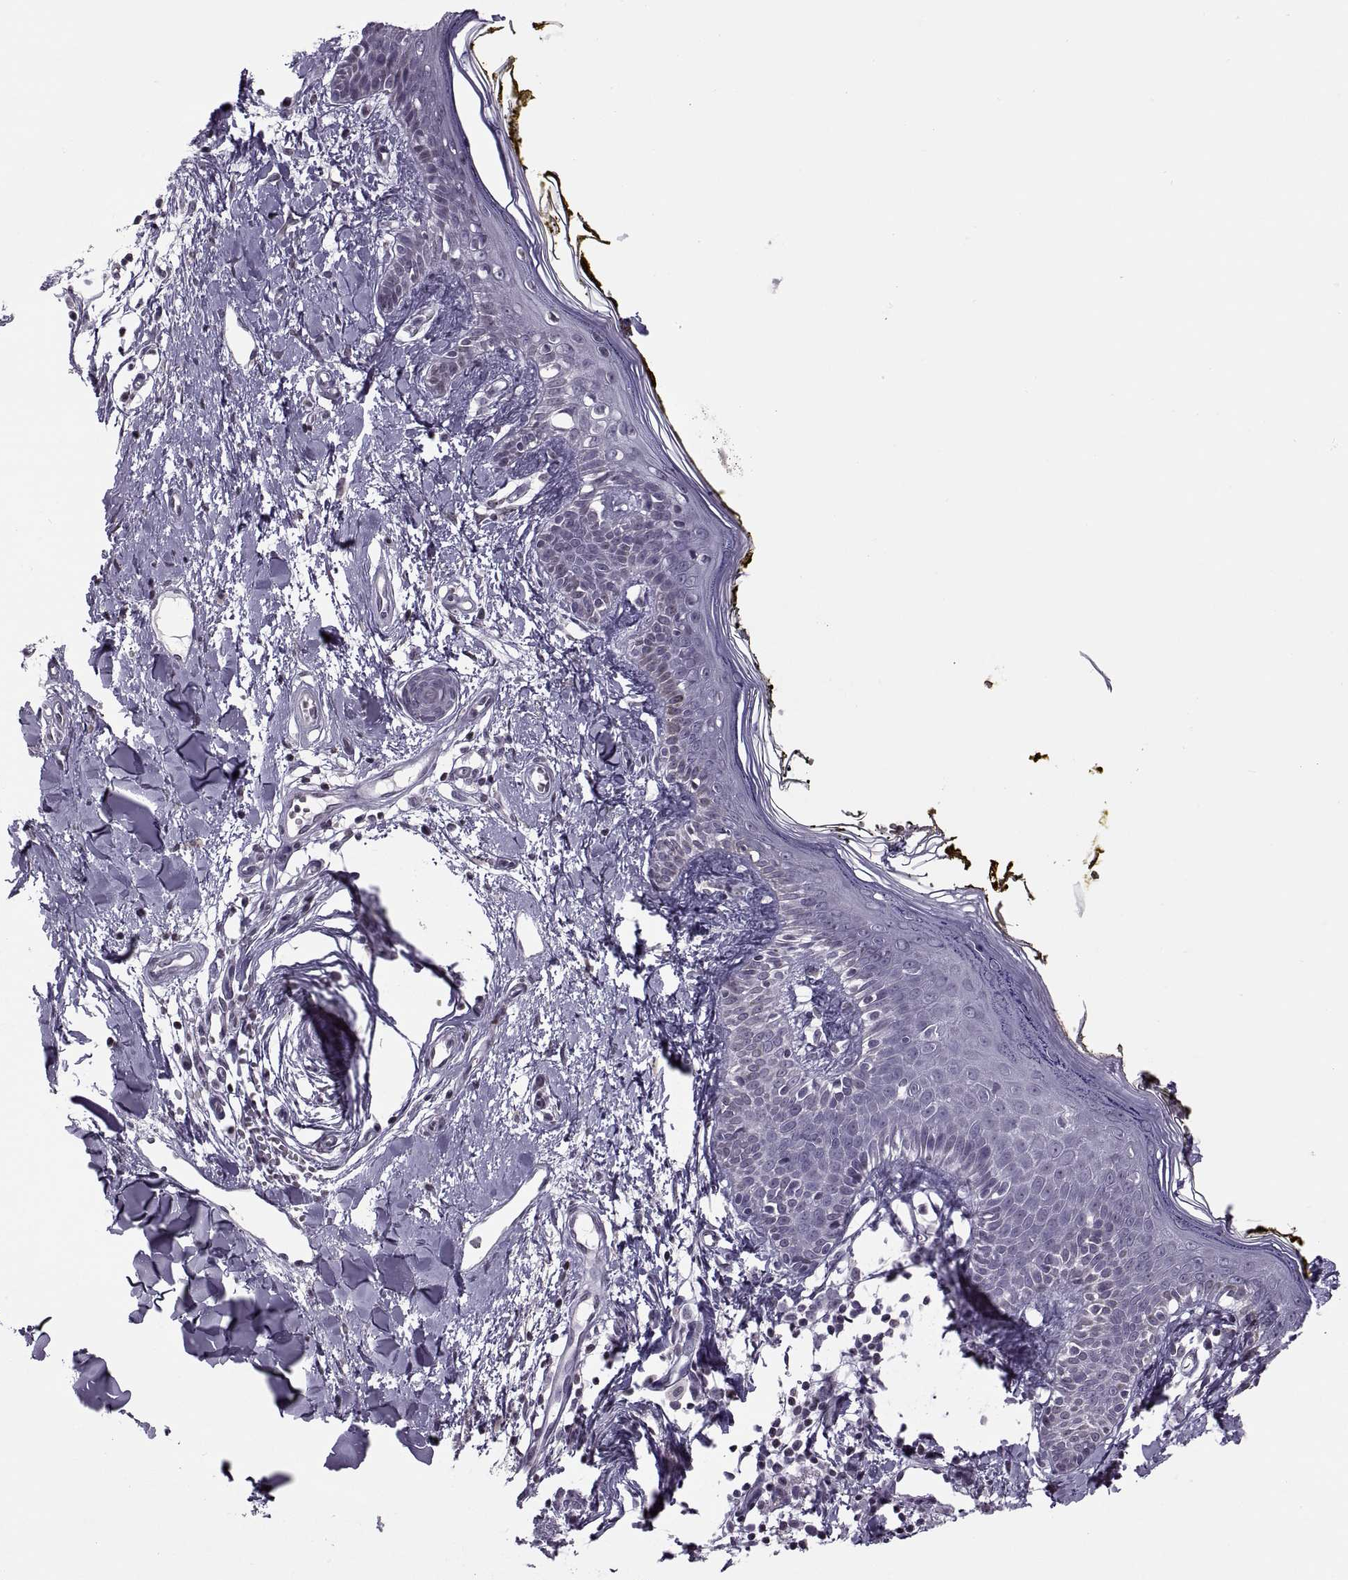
{"staining": {"intensity": "negative", "quantity": "none", "location": "none"}, "tissue": "skin", "cell_type": "Fibroblasts", "image_type": "normal", "snomed": [{"axis": "morphology", "description": "Normal tissue, NOS"}, {"axis": "topography", "description": "Skin"}], "caption": "The photomicrograph demonstrates no staining of fibroblasts in benign skin.", "gene": "H1", "patient": {"sex": "male", "age": 76}}